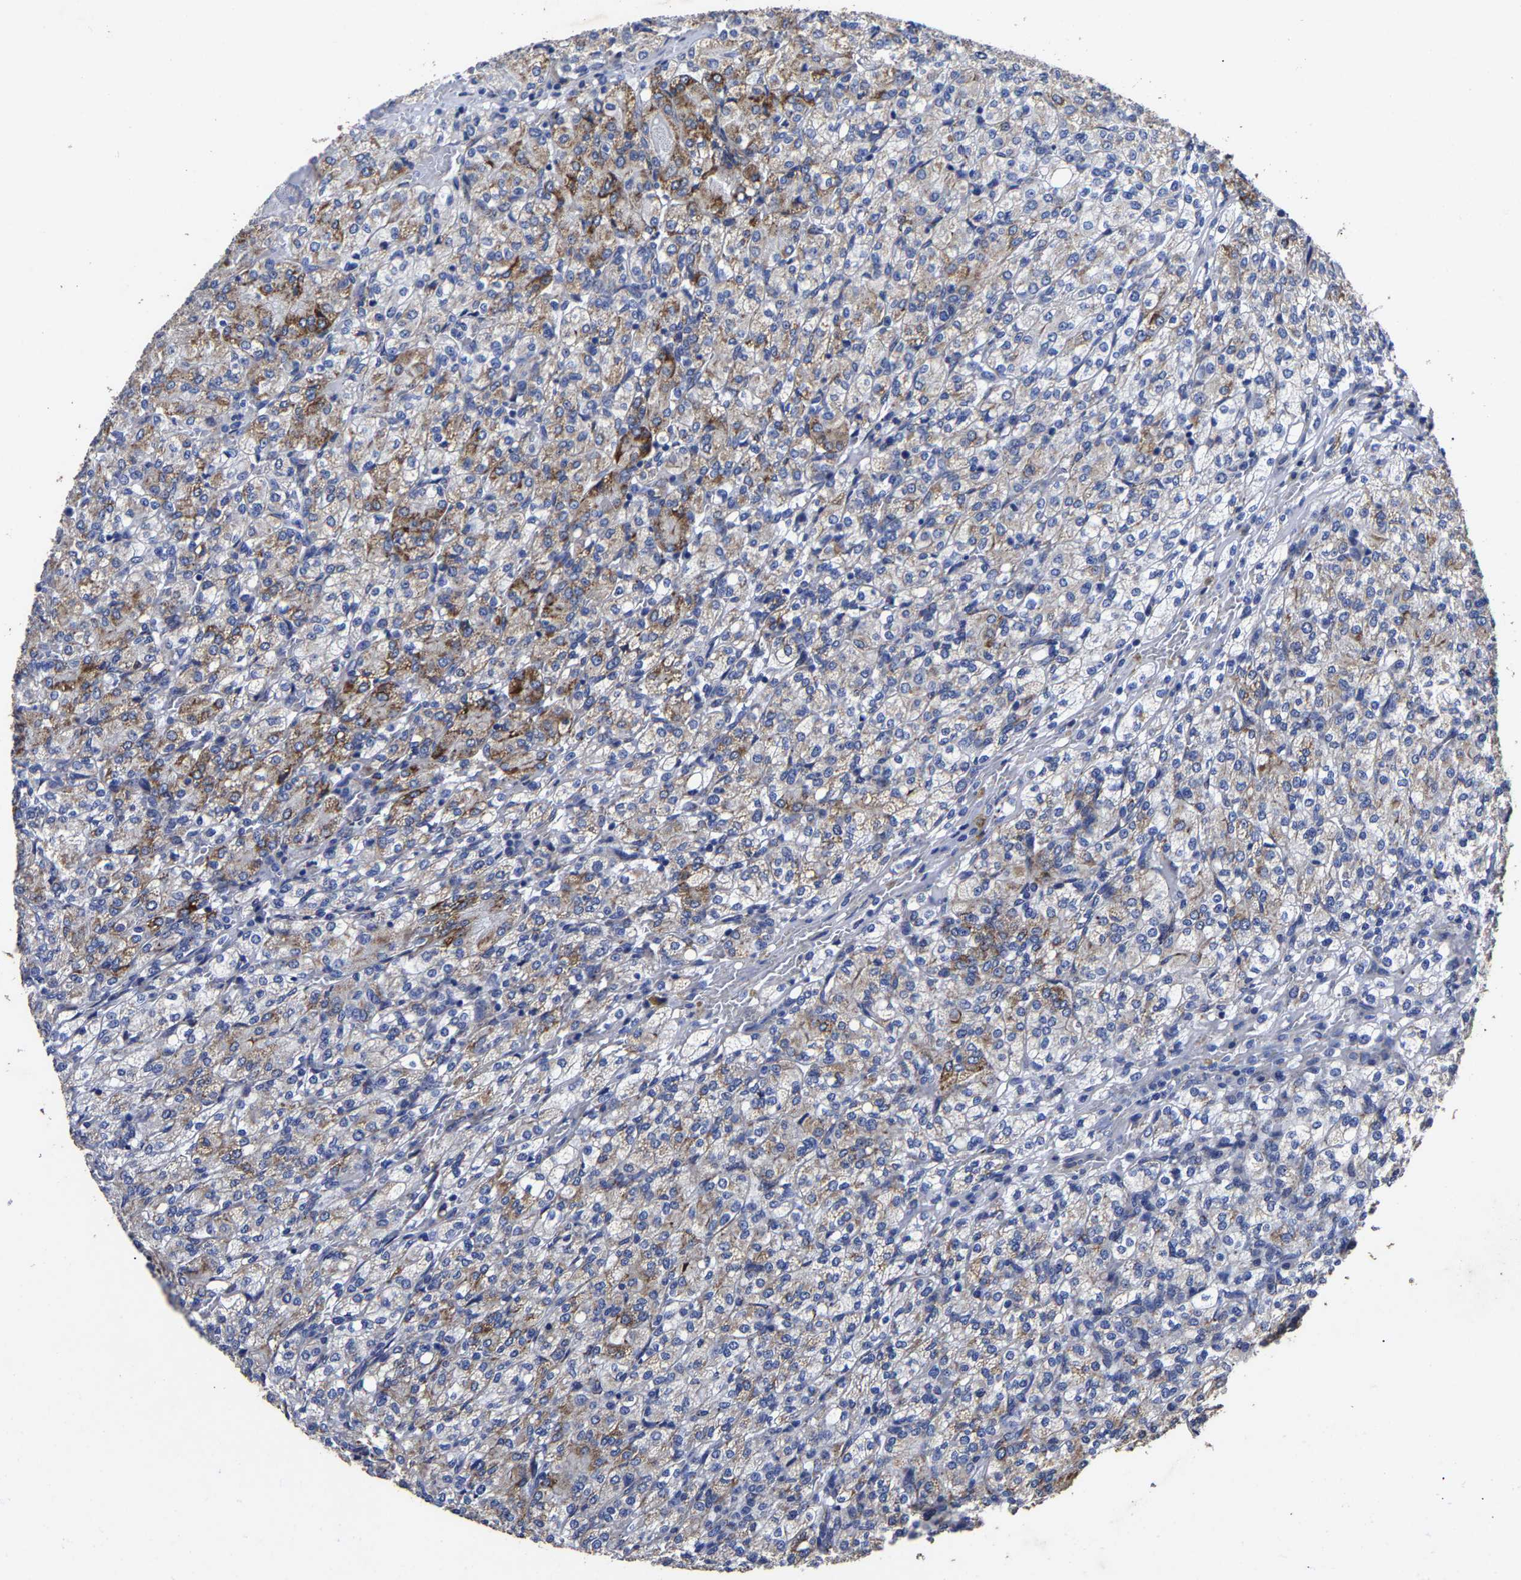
{"staining": {"intensity": "moderate", "quantity": "25%-75%", "location": "cytoplasmic/membranous"}, "tissue": "renal cancer", "cell_type": "Tumor cells", "image_type": "cancer", "snomed": [{"axis": "morphology", "description": "Adenocarcinoma, NOS"}, {"axis": "topography", "description": "Kidney"}], "caption": "A medium amount of moderate cytoplasmic/membranous staining is seen in approximately 25%-75% of tumor cells in renal cancer tissue.", "gene": "AASS", "patient": {"sex": "male", "age": 77}}